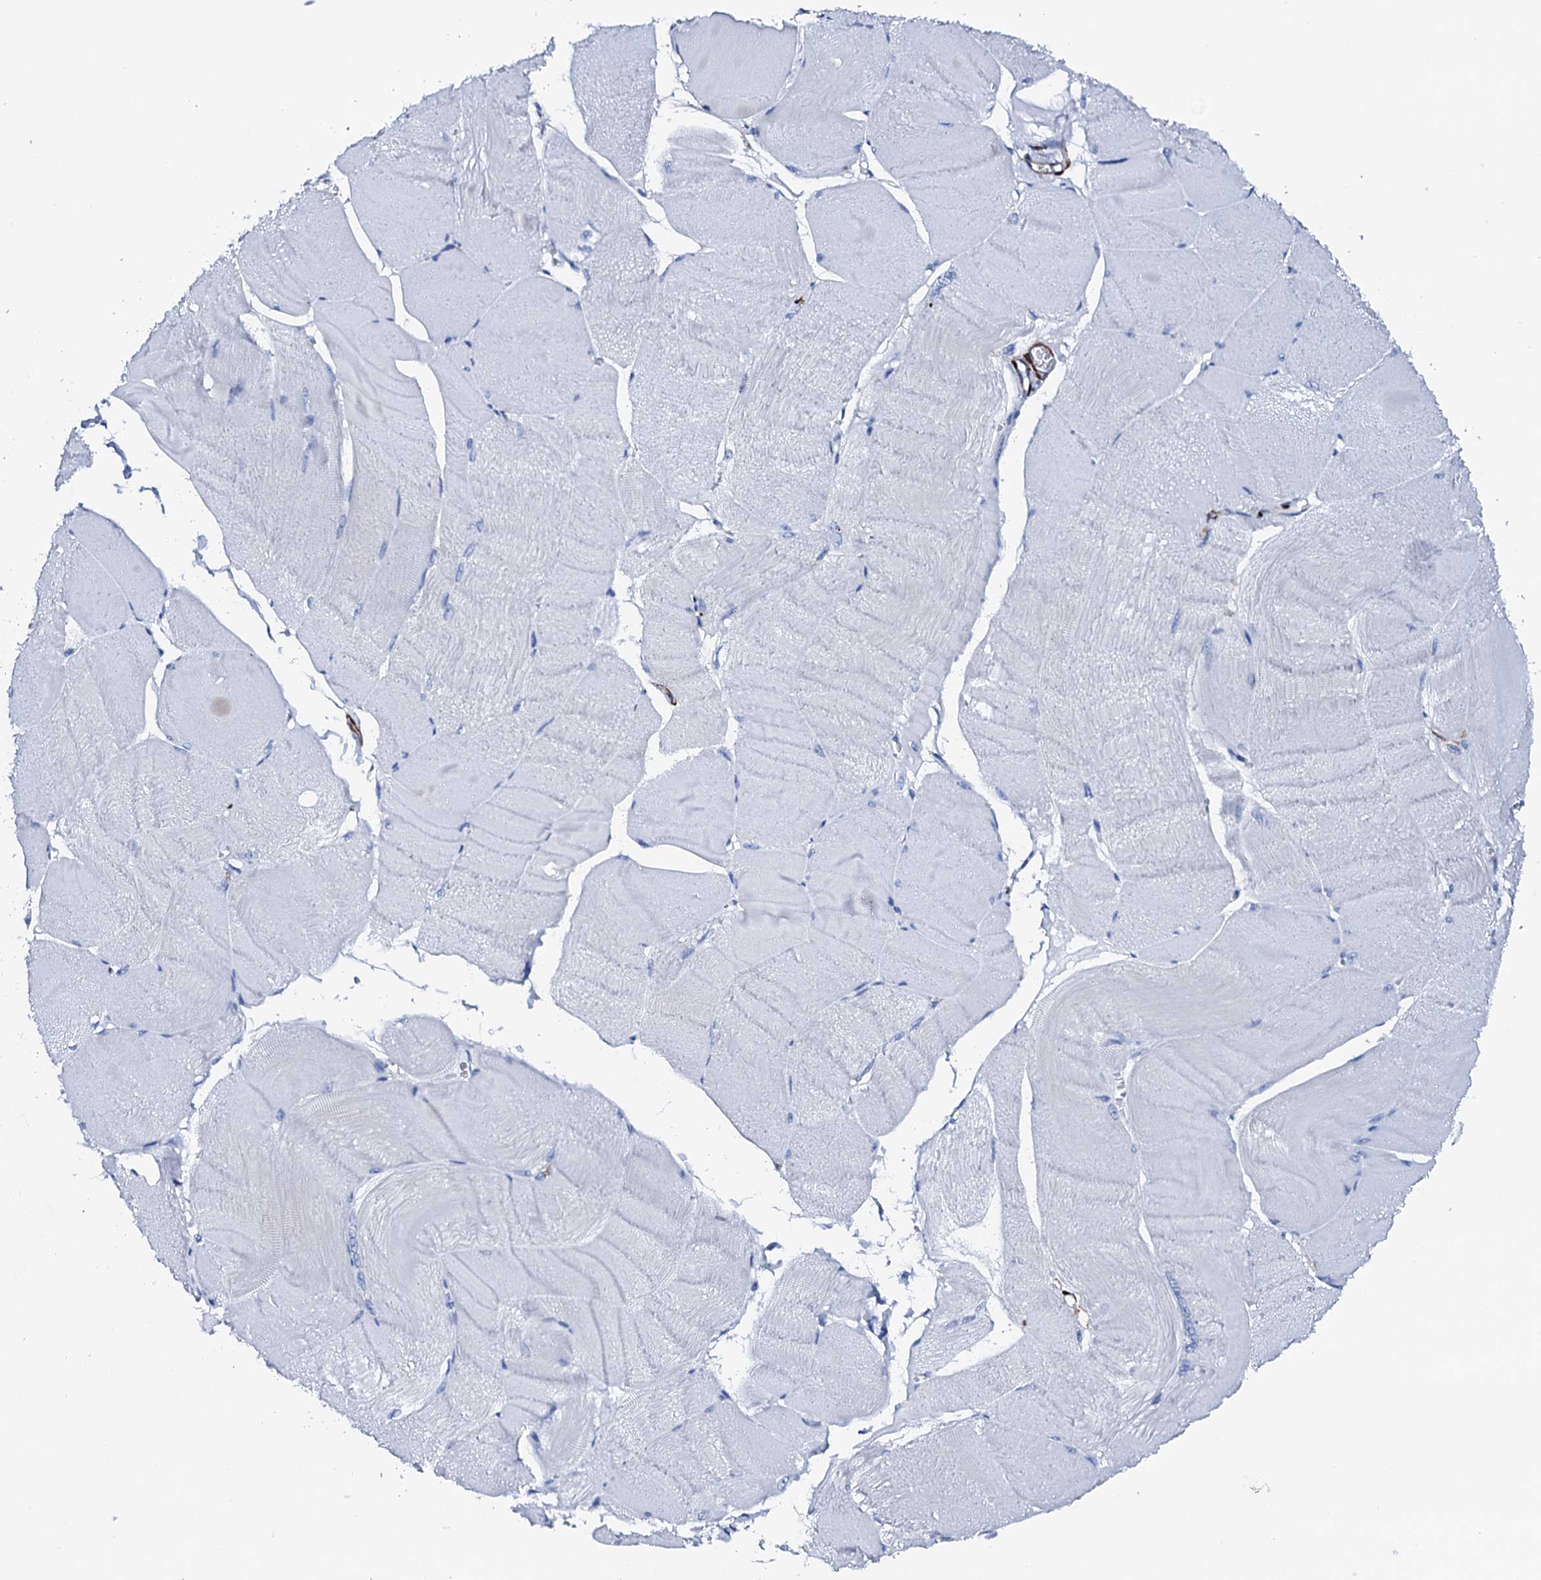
{"staining": {"intensity": "negative", "quantity": "none", "location": "none"}, "tissue": "skeletal muscle", "cell_type": "Myocytes", "image_type": "normal", "snomed": [{"axis": "morphology", "description": "Normal tissue, NOS"}, {"axis": "morphology", "description": "Basal cell carcinoma"}, {"axis": "topography", "description": "Skeletal muscle"}], "caption": "Unremarkable skeletal muscle was stained to show a protein in brown. There is no significant expression in myocytes. (DAB IHC, high magnification).", "gene": "NRIP2", "patient": {"sex": "female", "age": 64}}